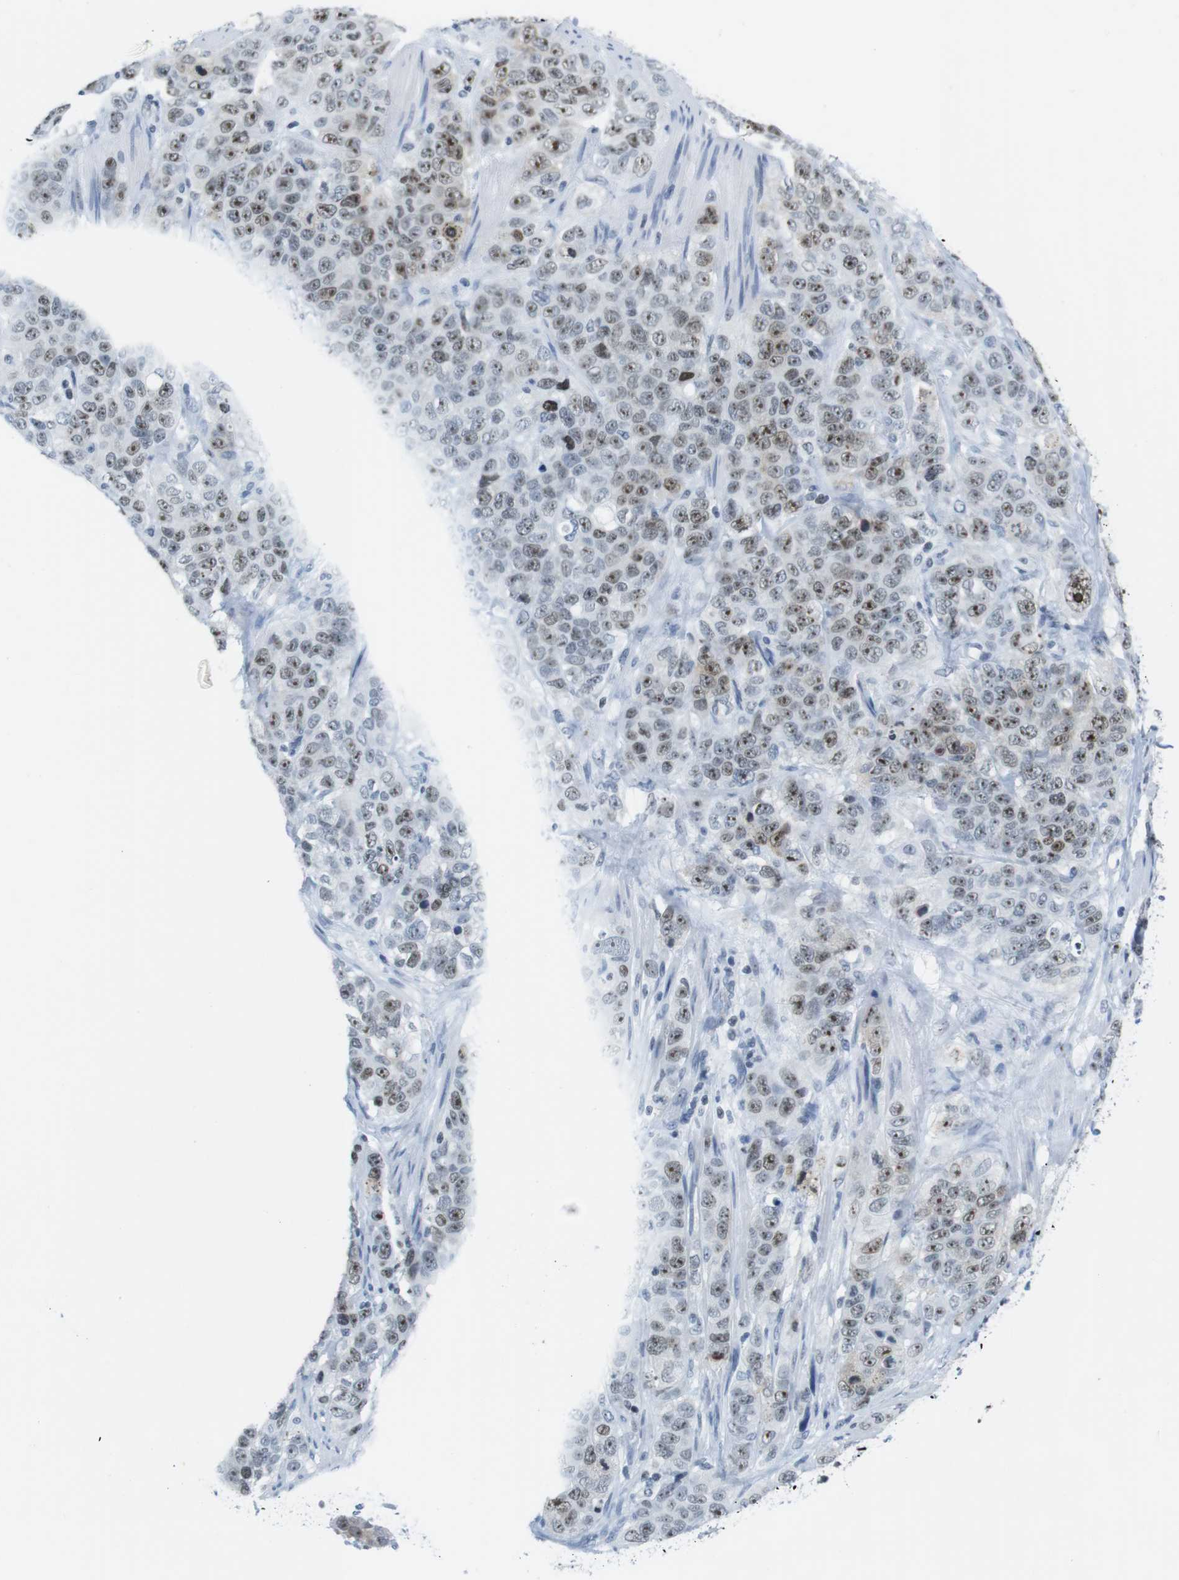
{"staining": {"intensity": "strong", "quantity": ">75%", "location": "nuclear"}, "tissue": "stomach cancer", "cell_type": "Tumor cells", "image_type": "cancer", "snomed": [{"axis": "morphology", "description": "Adenocarcinoma, NOS"}, {"axis": "topography", "description": "Stomach"}], "caption": "Protein staining of adenocarcinoma (stomach) tissue displays strong nuclear positivity in approximately >75% of tumor cells.", "gene": "NIFK", "patient": {"sex": "male", "age": 48}}